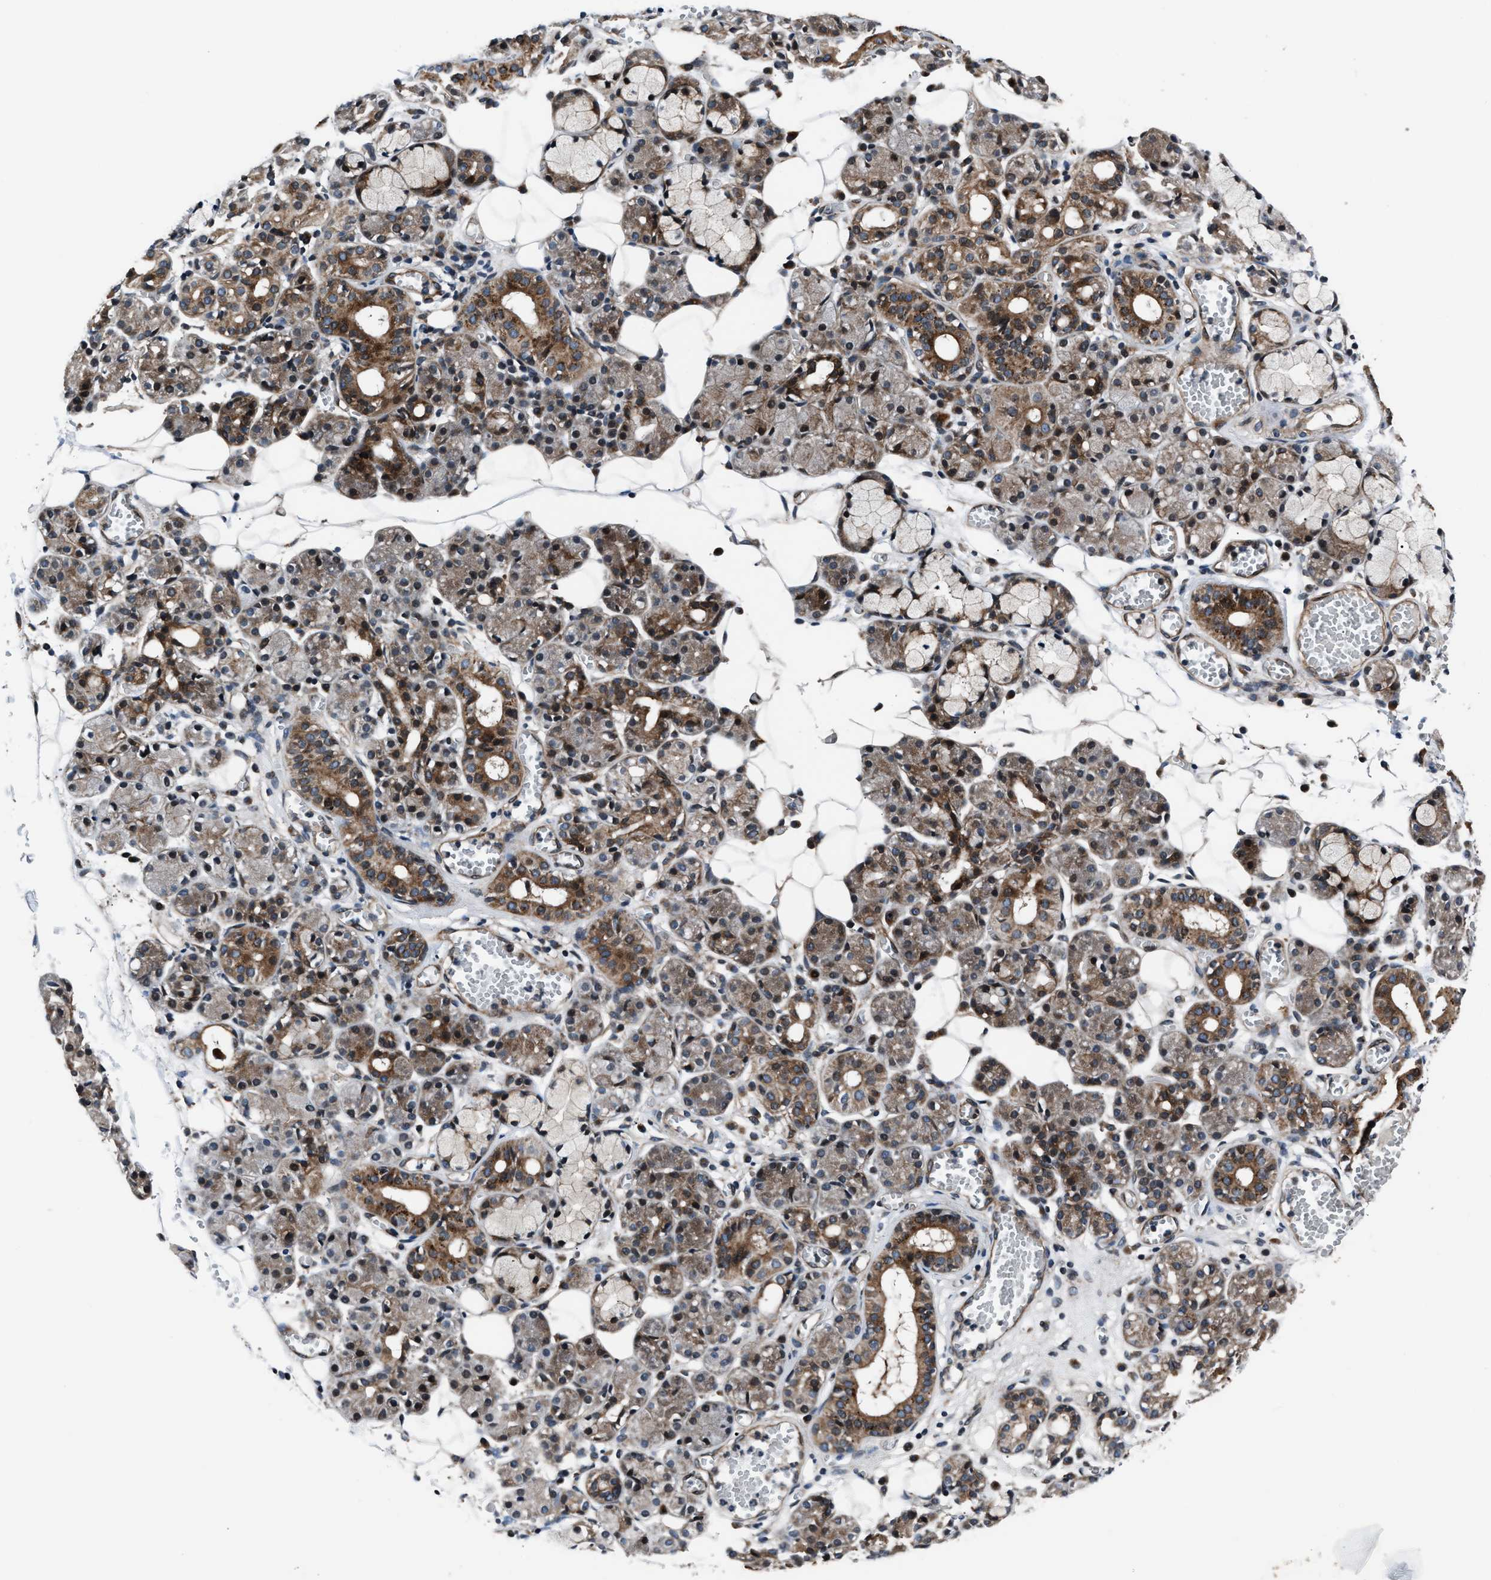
{"staining": {"intensity": "moderate", "quantity": ">75%", "location": "cytoplasmic/membranous"}, "tissue": "salivary gland", "cell_type": "Glandular cells", "image_type": "normal", "snomed": [{"axis": "morphology", "description": "Normal tissue, NOS"}, {"axis": "topography", "description": "Salivary gland"}], "caption": "A micrograph of human salivary gland stained for a protein displays moderate cytoplasmic/membranous brown staining in glandular cells.", "gene": "DYNC2I1", "patient": {"sex": "male", "age": 63}}